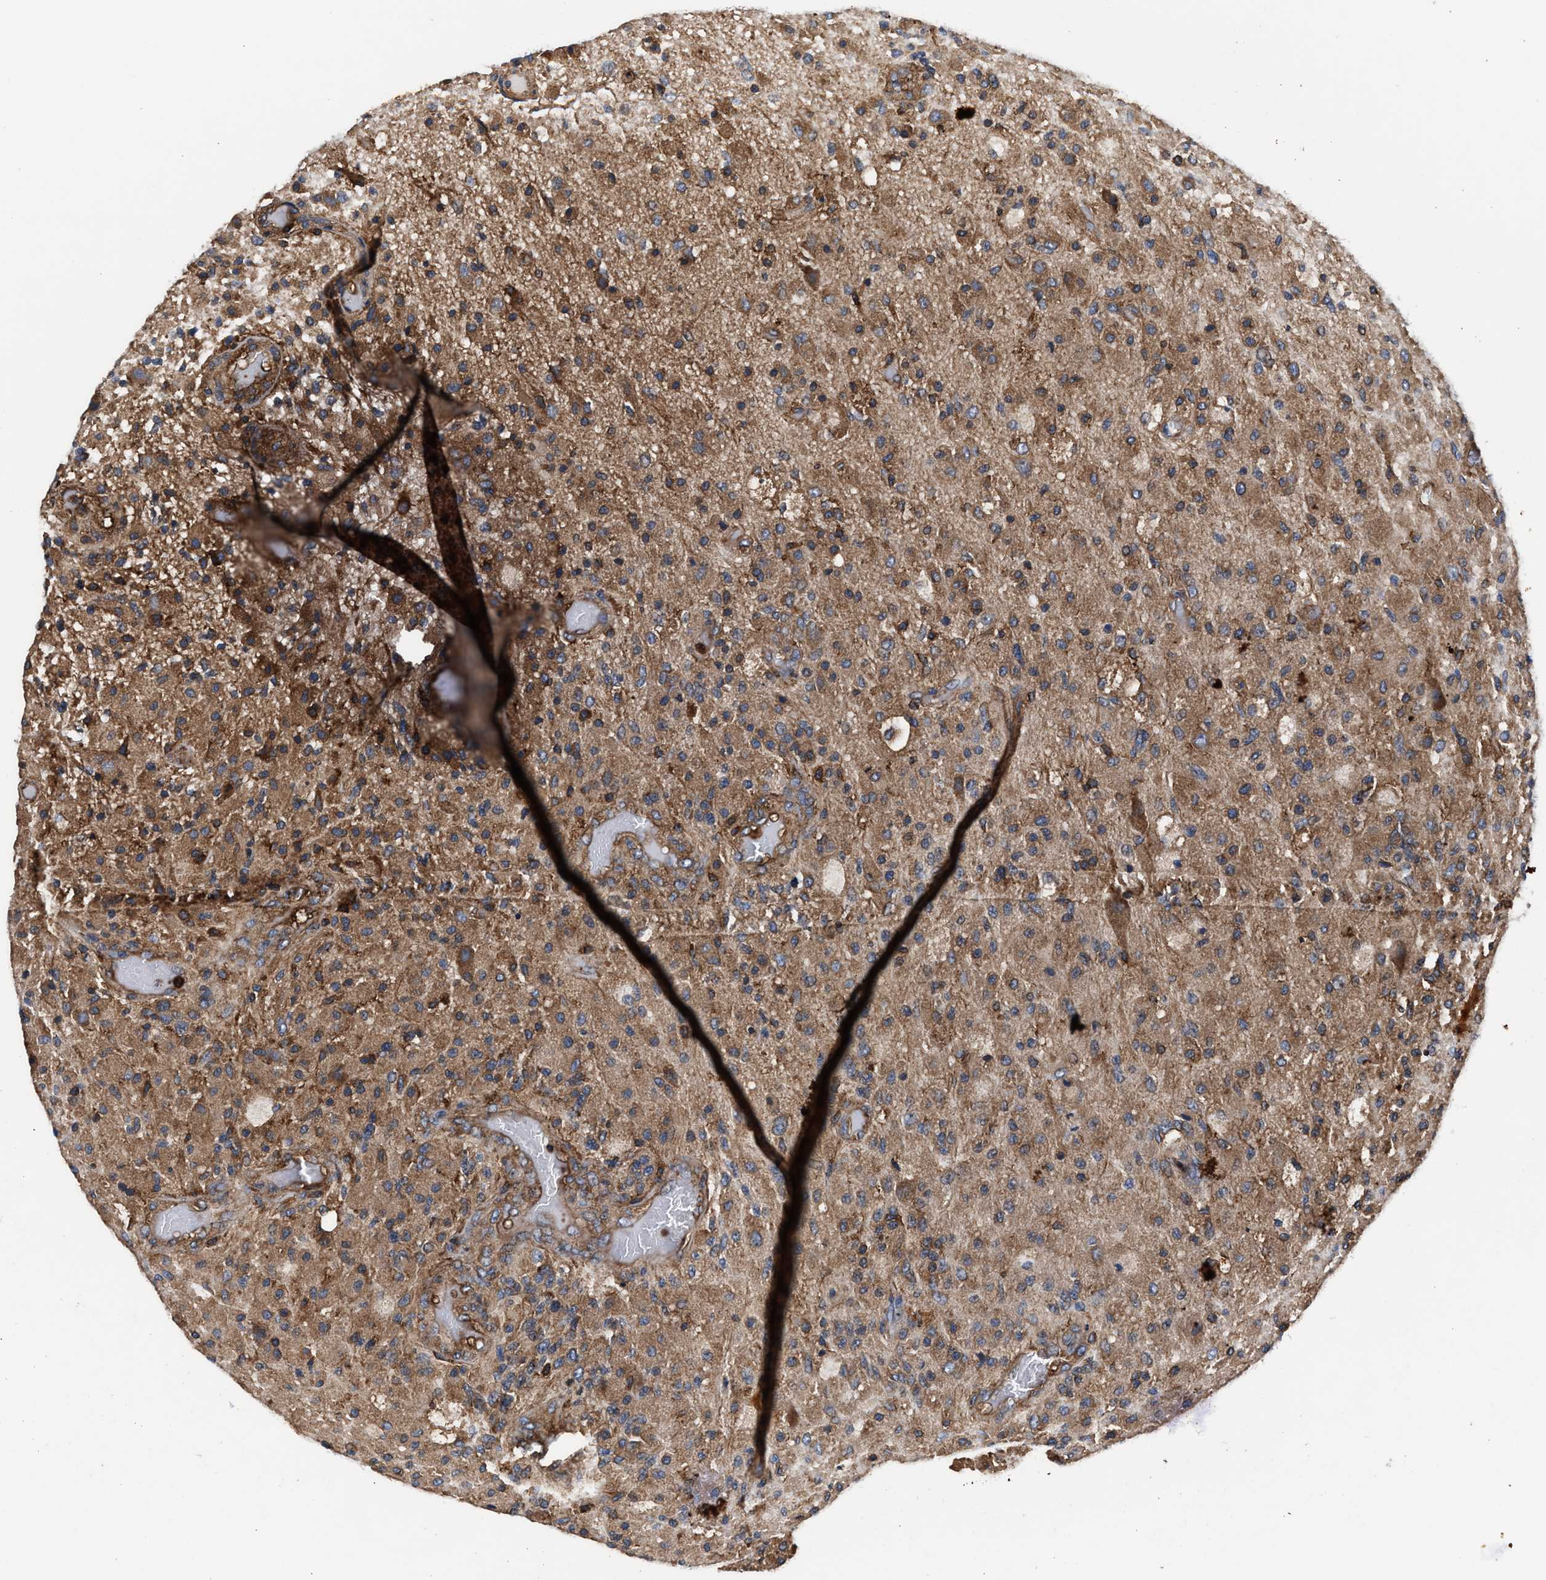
{"staining": {"intensity": "moderate", "quantity": ">75%", "location": "cytoplasmic/membranous"}, "tissue": "glioma", "cell_type": "Tumor cells", "image_type": "cancer", "snomed": [{"axis": "morphology", "description": "Normal tissue, NOS"}, {"axis": "morphology", "description": "Glioma, malignant, High grade"}, {"axis": "topography", "description": "Cerebral cortex"}], "caption": "Moderate cytoplasmic/membranous positivity is identified in approximately >75% of tumor cells in glioma. (DAB IHC, brown staining for protein, blue staining for nuclei).", "gene": "KYAT1", "patient": {"sex": "male", "age": 77}}